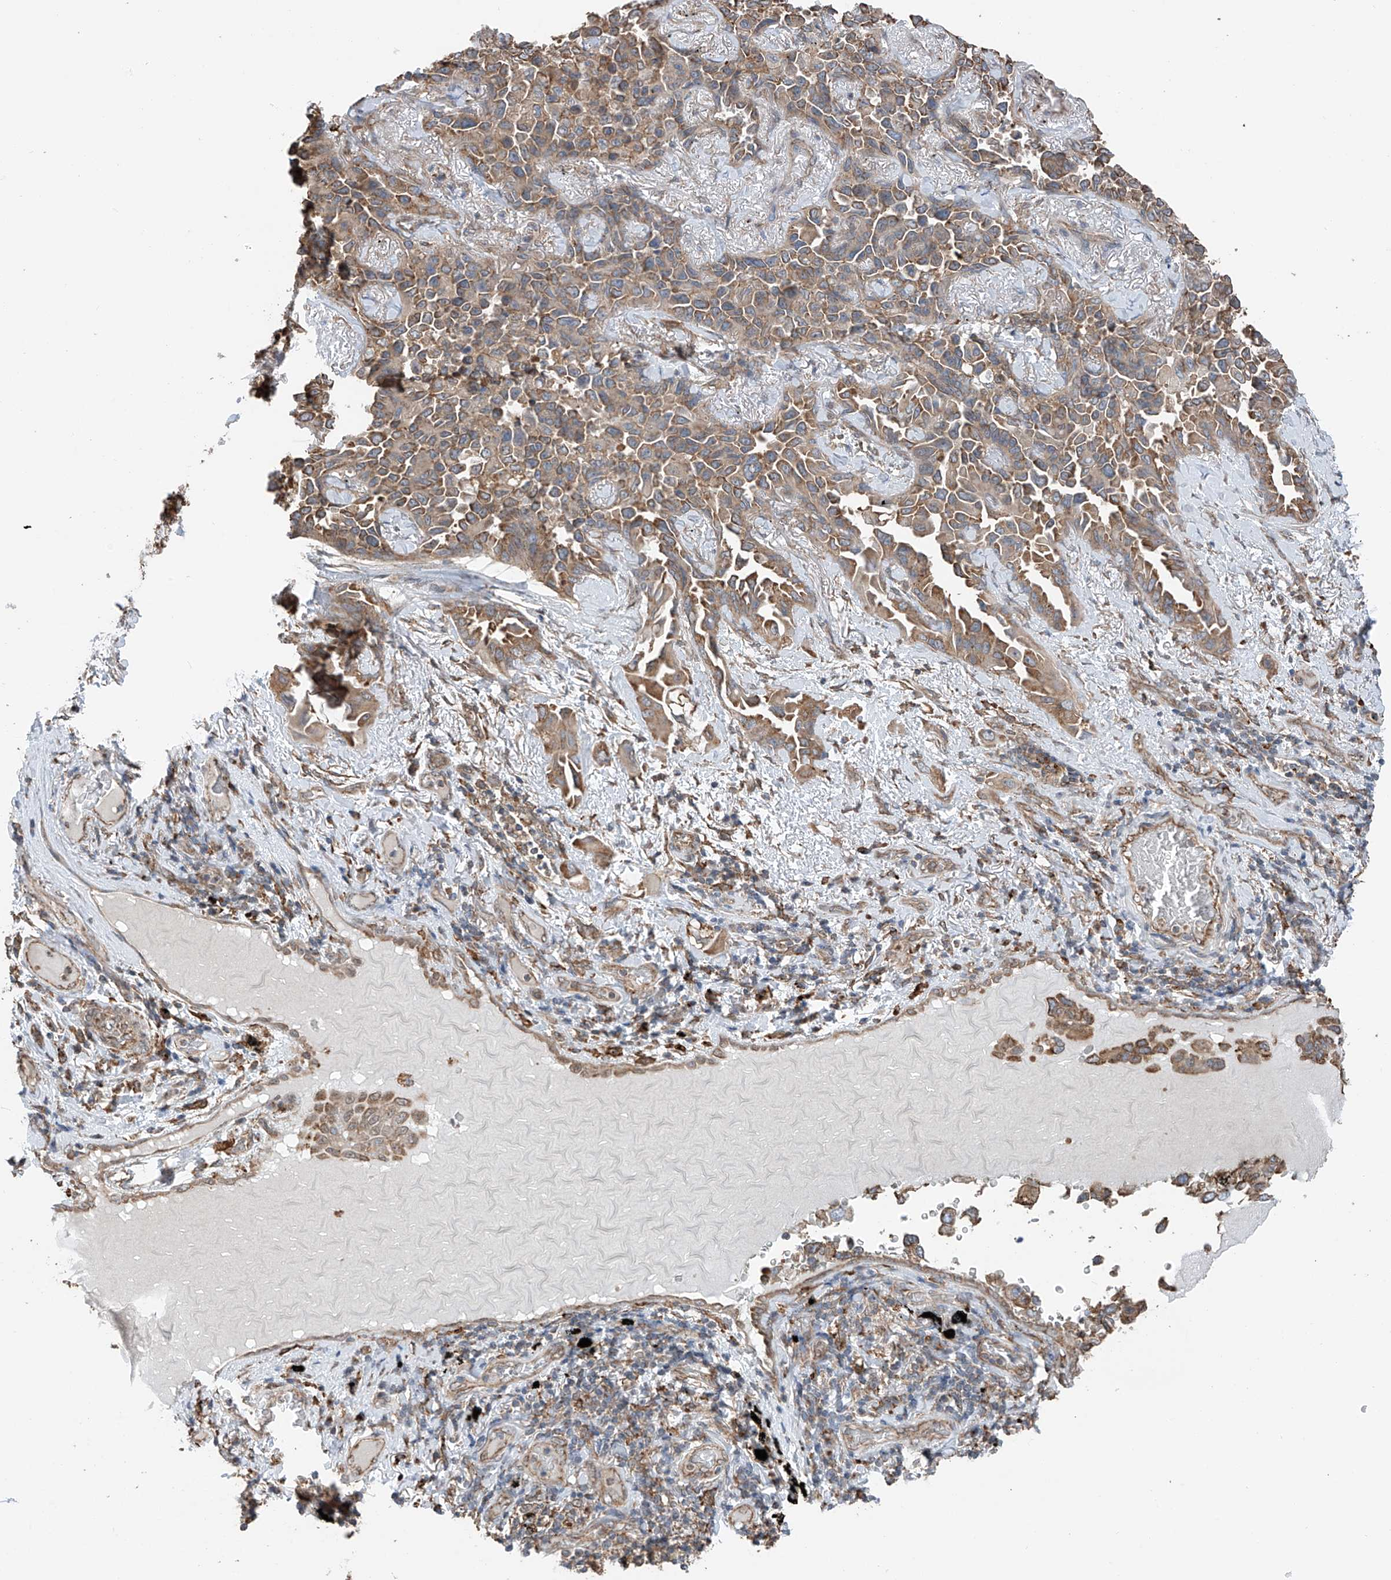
{"staining": {"intensity": "moderate", "quantity": "25%-75%", "location": "cytoplasmic/membranous"}, "tissue": "lung cancer", "cell_type": "Tumor cells", "image_type": "cancer", "snomed": [{"axis": "morphology", "description": "Adenocarcinoma, NOS"}, {"axis": "topography", "description": "Lung"}], "caption": "This photomicrograph shows immunohistochemistry staining of human lung adenocarcinoma, with medium moderate cytoplasmic/membranous expression in about 25%-75% of tumor cells.", "gene": "ZNF189", "patient": {"sex": "female", "age": 67}}